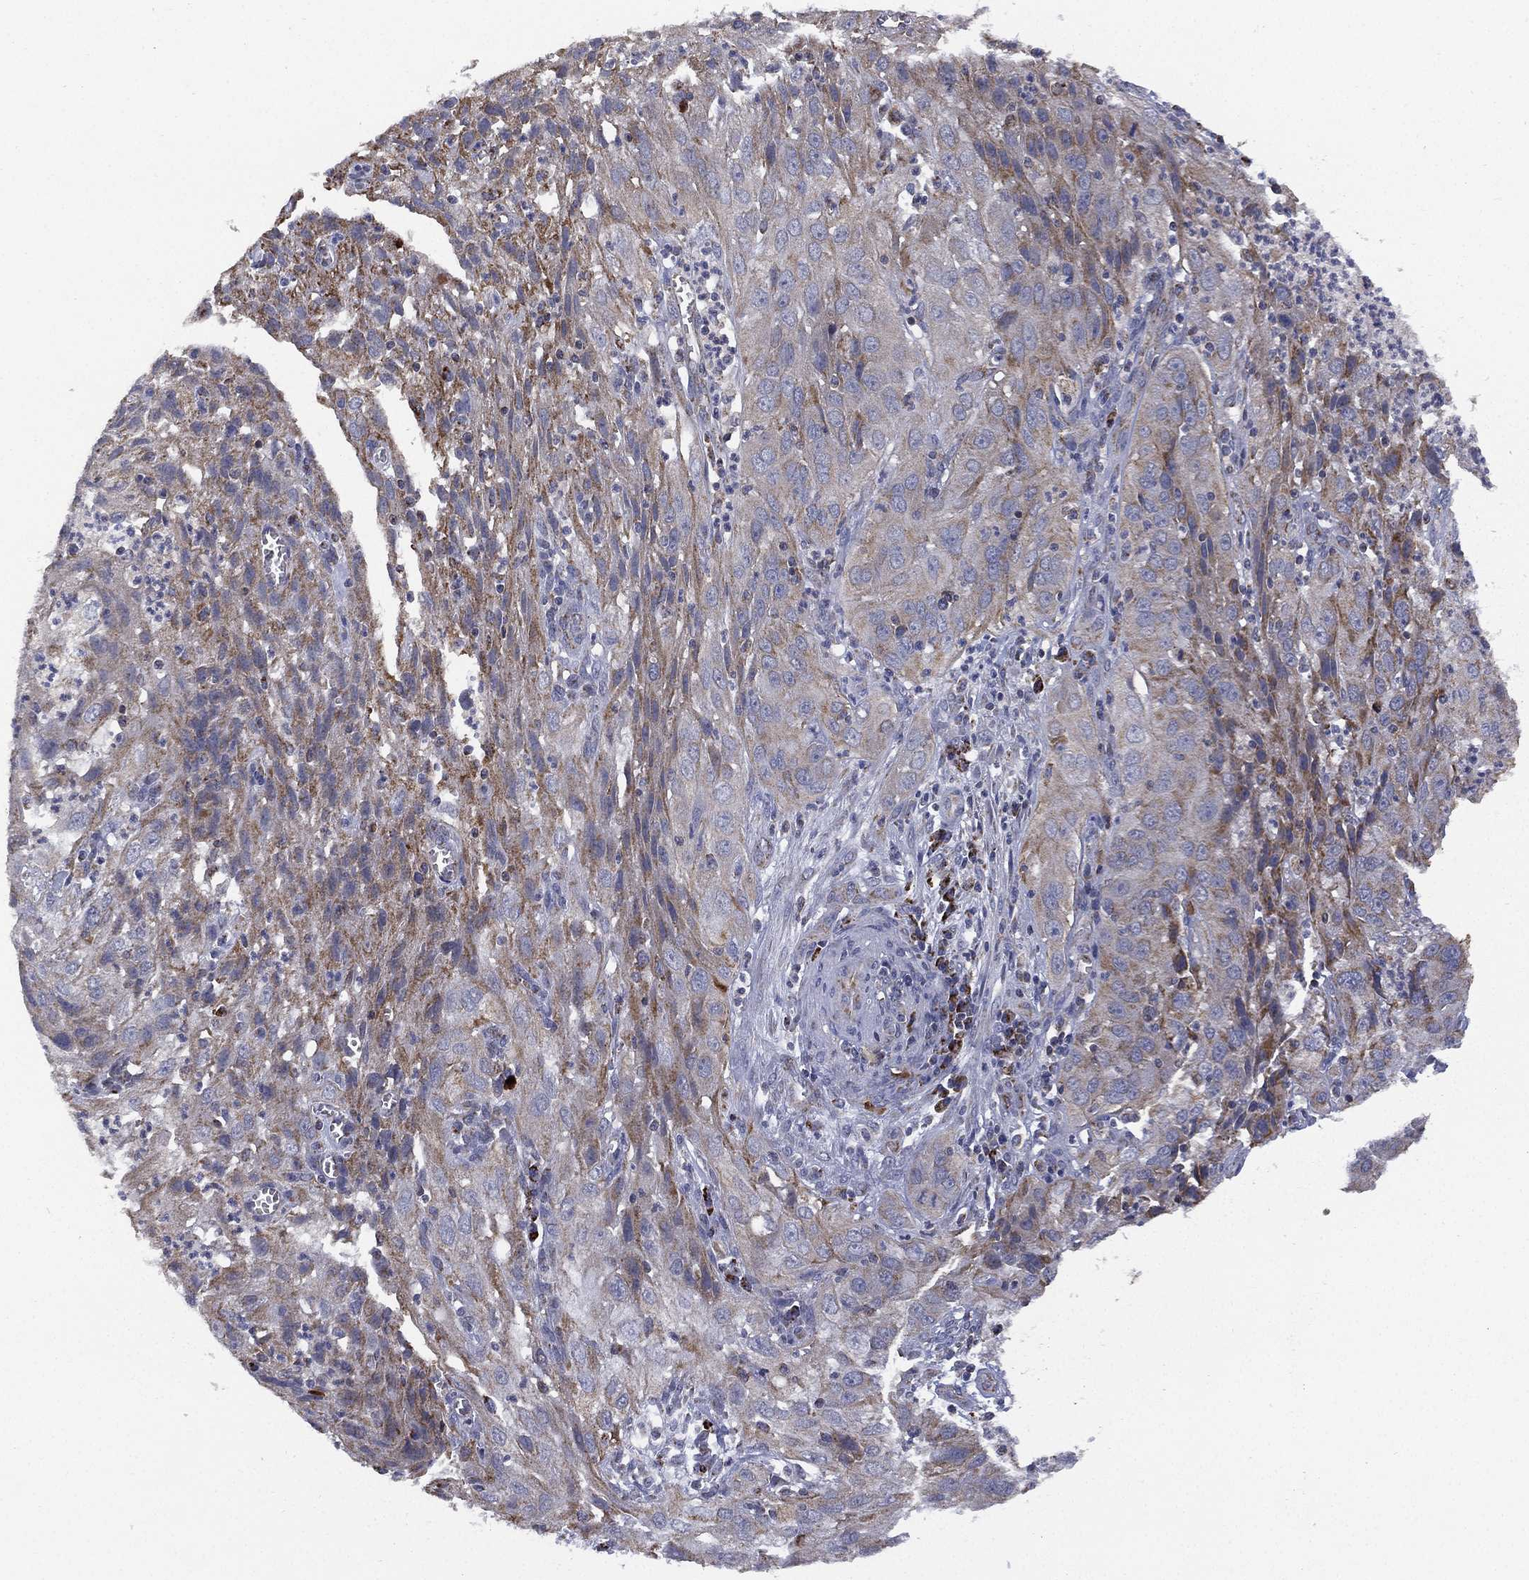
{"staining": {"intensity": "moderate", "quantity": "25%-75%", "location": "cytoplasmic/membranous"}, "tissue": "cervical cancer", "cell_type": "Tumor cells", "image_type": "cancer", "snomed": [{"axis": "morphology", "description": "Squamous cell carcinoma, NOS"}, {"axis": "topography", "description": "Cervix"}], "caption": "A micrograph showing moderate cytoplasmic/membranous staining in approximately 25%-75% of tumor cells in cervical squamous cell carcinoma, as visualized by brown immunohistochemical staining.", "gene": "PPP2R5A", "patient": {"sex": "female", "age": 32}}